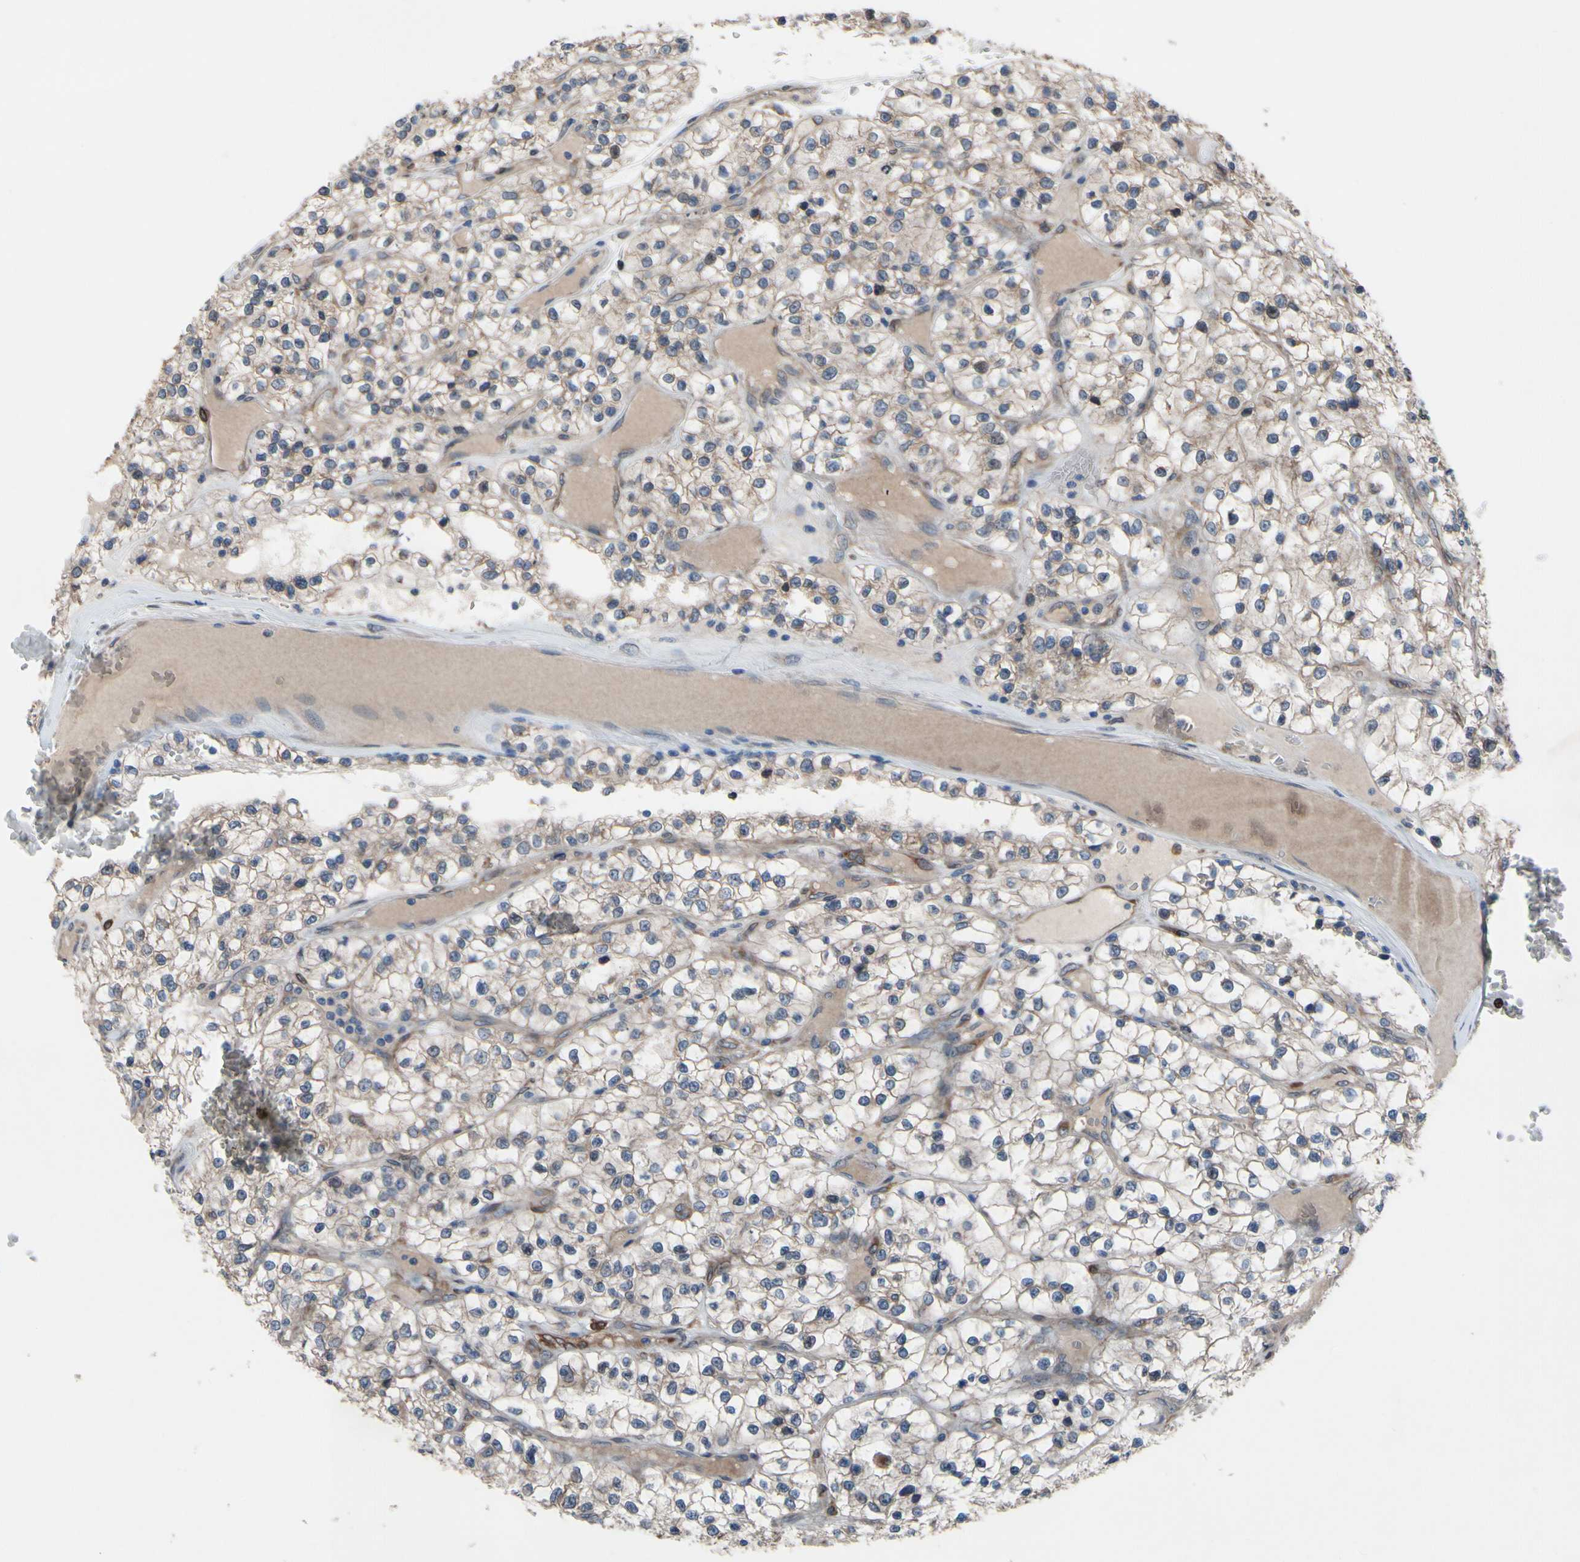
{"staining": {"intensity": "weak", "quantity": "25%-75%", "location": "cytoplasmic/membranous"}, "tissue": "renal cancer", "cell_type": "Tumor cells", "image_type": "cancer", "snomed": [{"axis": "morphology", "description": "Adenocarcinoma, NOS"}, {"axis": "topography", "description": "Kidney"}], "caption": "About 25%-75% of tumor cells in human renal cancer (adenocarcinoma) reveal weak cytoplasmic/membranous protein staining as visualized by brown immunohistochemical staining.", "gene": "PRXL2A", "patient": {"sex": "female", "age": 57}}